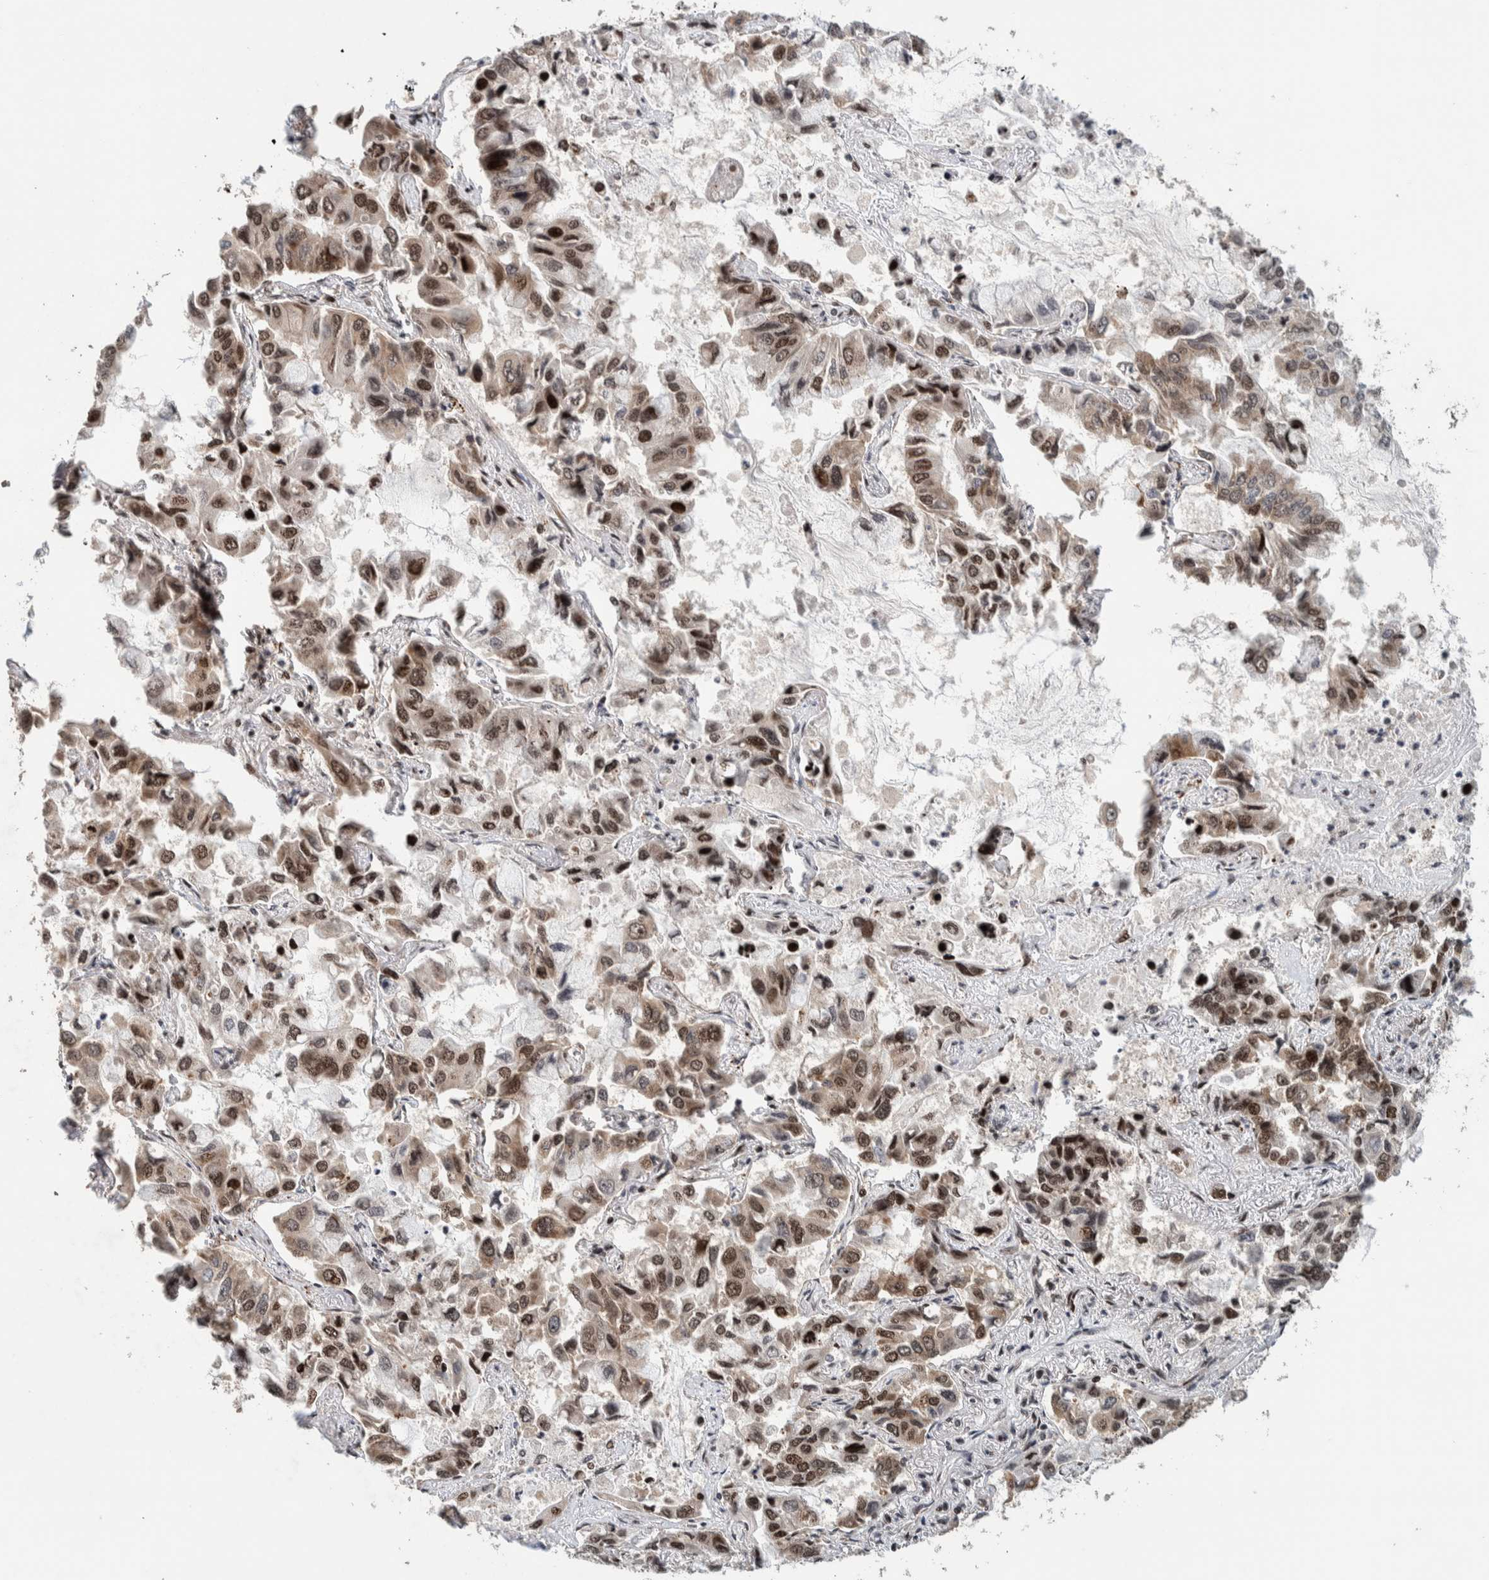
{"staining": {"intensity": "moderate", "quantity": ">75%", "location": "nuclear"}, "tissue": "lung cancer", "cell_type": "Tumor cells", "image_type": "cancer", "snomed": [{"axis": "morphology", "description": "Adenocarcinoma, NOS"}, {"axis": "topography", "description": "Lung"}], "caption": "There is medium levels of moderate nuclear positivity in tumor cells of lung adenocarcinoma, as demonstrated by immunohistochemical staining (brown color).", "gene": "CHD4", "patient": {"sex": "male", "age": 64}}